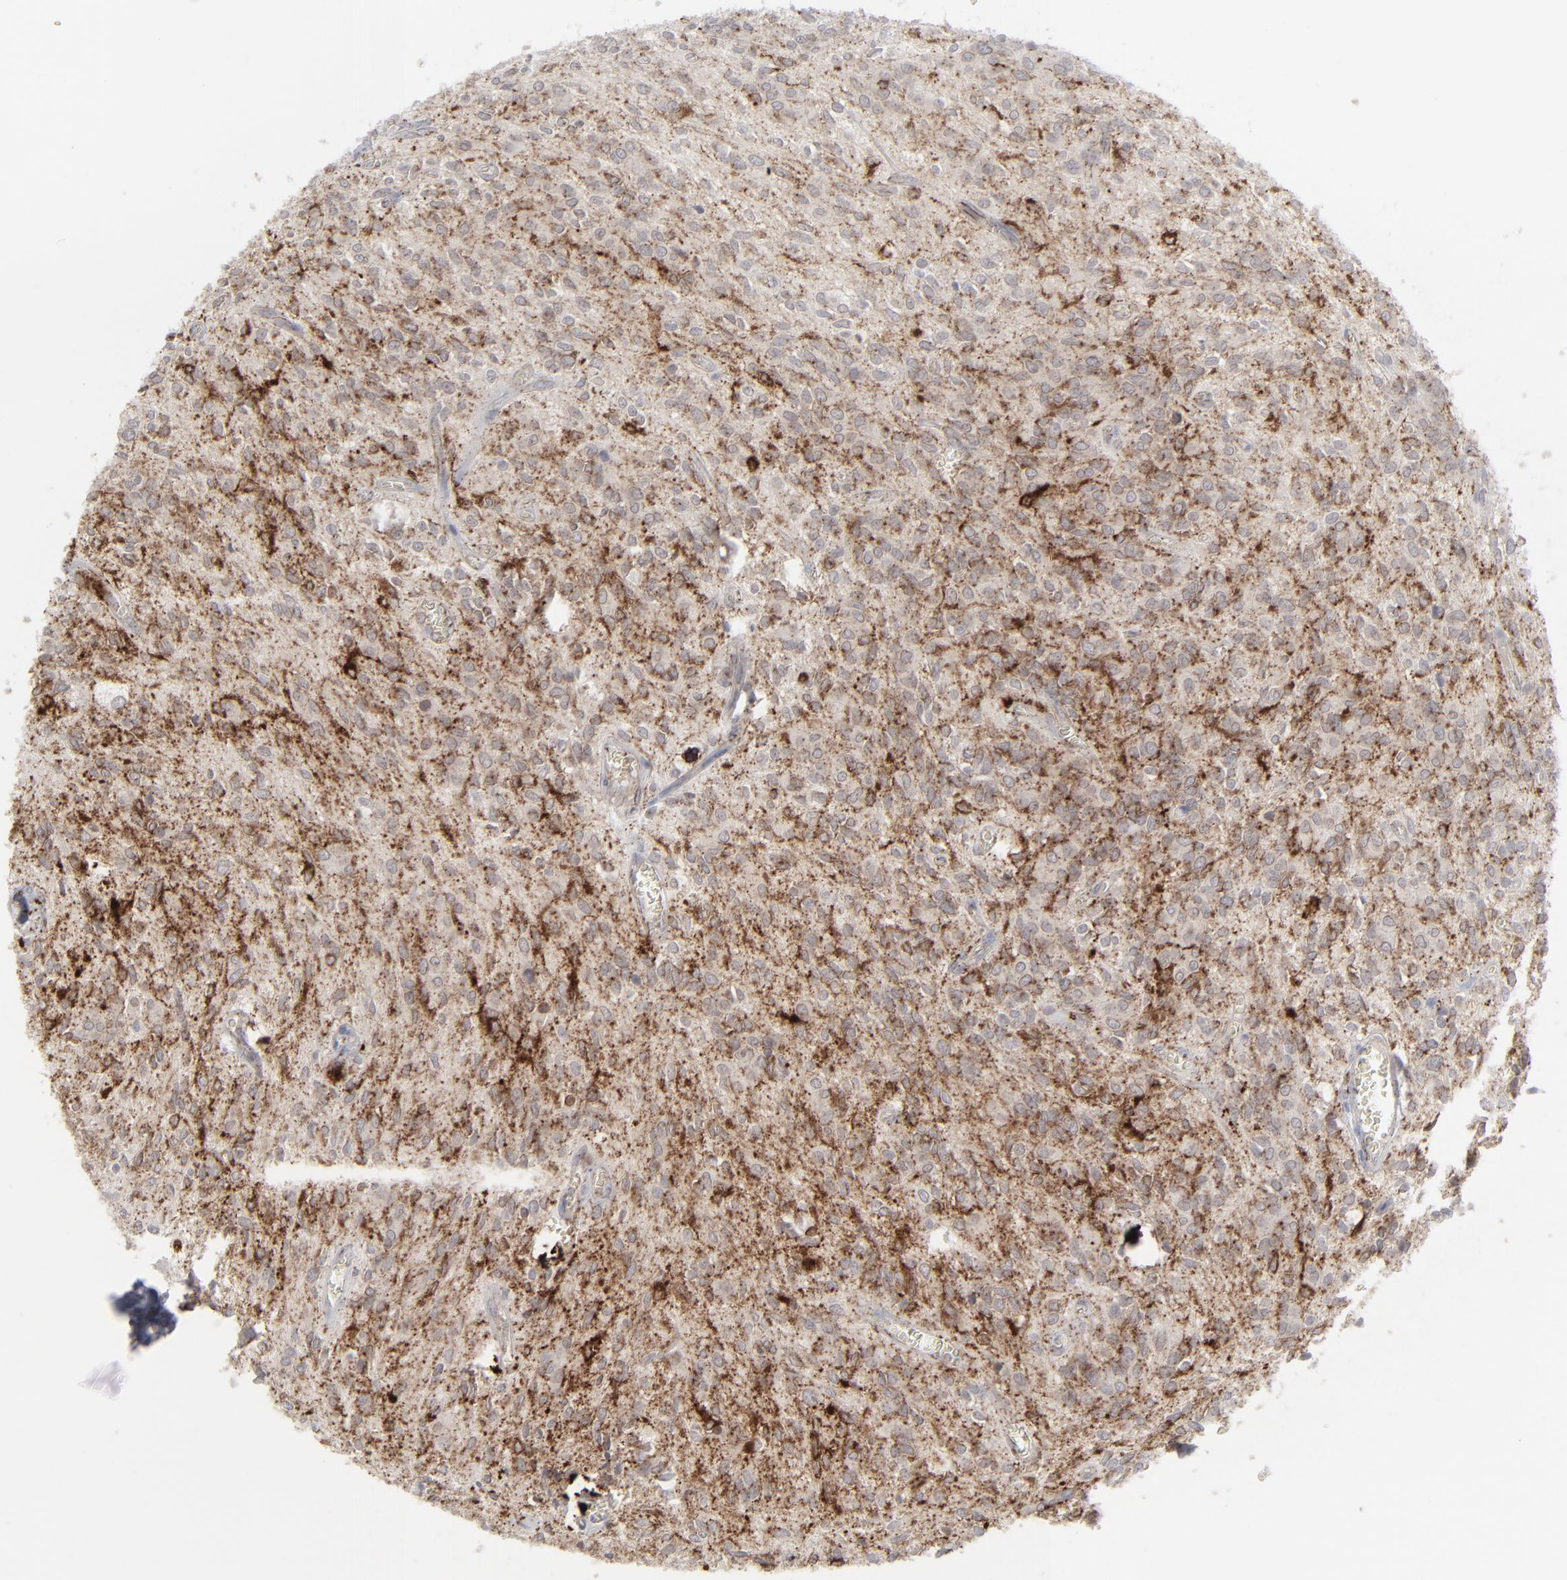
{"staining": {"intensity": "strong", "quantity": ">75%", "location": "cytoplasmic/membranous"}, "tissue": "glioma", "cell_type": "Tumor cells", "image_type": "cancer", "snomed": [{"axis": "morphology", "description": "Glioma, malignant, Low grade"}, {"axis": "topography", "description": "Brain"}], "caption": "Immunohistochemistry of glioma displays high levels of strong cytoplasmic/membranous staining in approximately >75% of tumor cells.", "gene": "NUP88", "patient": {"sex": "female", "age": 15}}